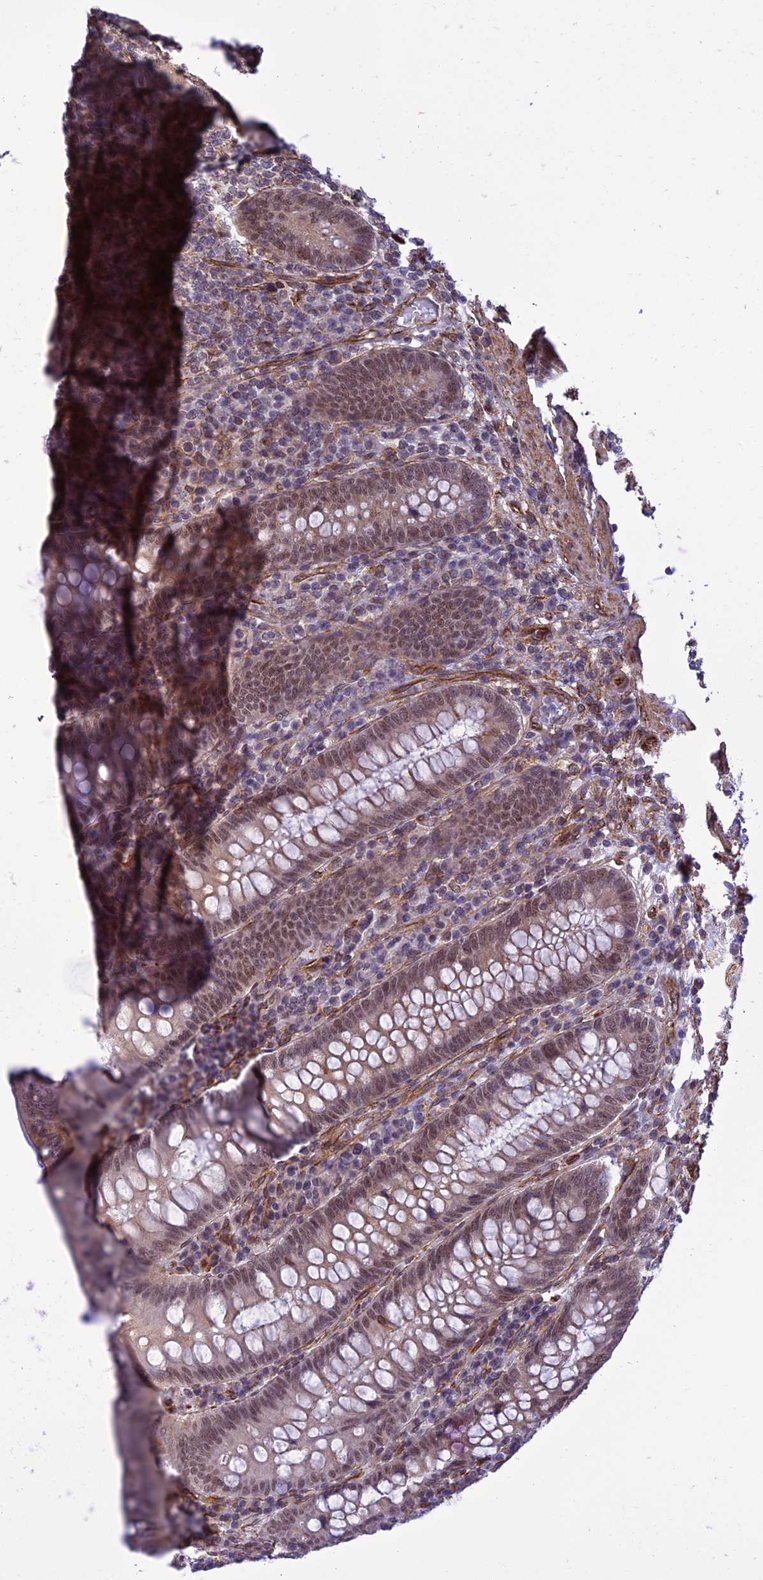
{"staining": {"intensity": "weak", "quantity": ">75%", "location": "cytoplasmic/membranous,nuclear"}, "tissue": "appendix", "cell_type": "Glandular cells", "image_type": "normal", "snomed": [{"axis": "morphology", "description": "Normal tissue, NOS"}, {"axis": "topography", "description": "Appendix"}], "caption": "DAB (3,3'-diaminobenzidine) immunohistochemical staining of unremarkable appendix exhibits weak cytoplasmic/membranous,nuclear protein staining in about >75% of glandular cells. (IHC, brightfield microscopy, high magnification).", "gene": "PAGR1", "patient": {"sex": "male", "age": 78}}